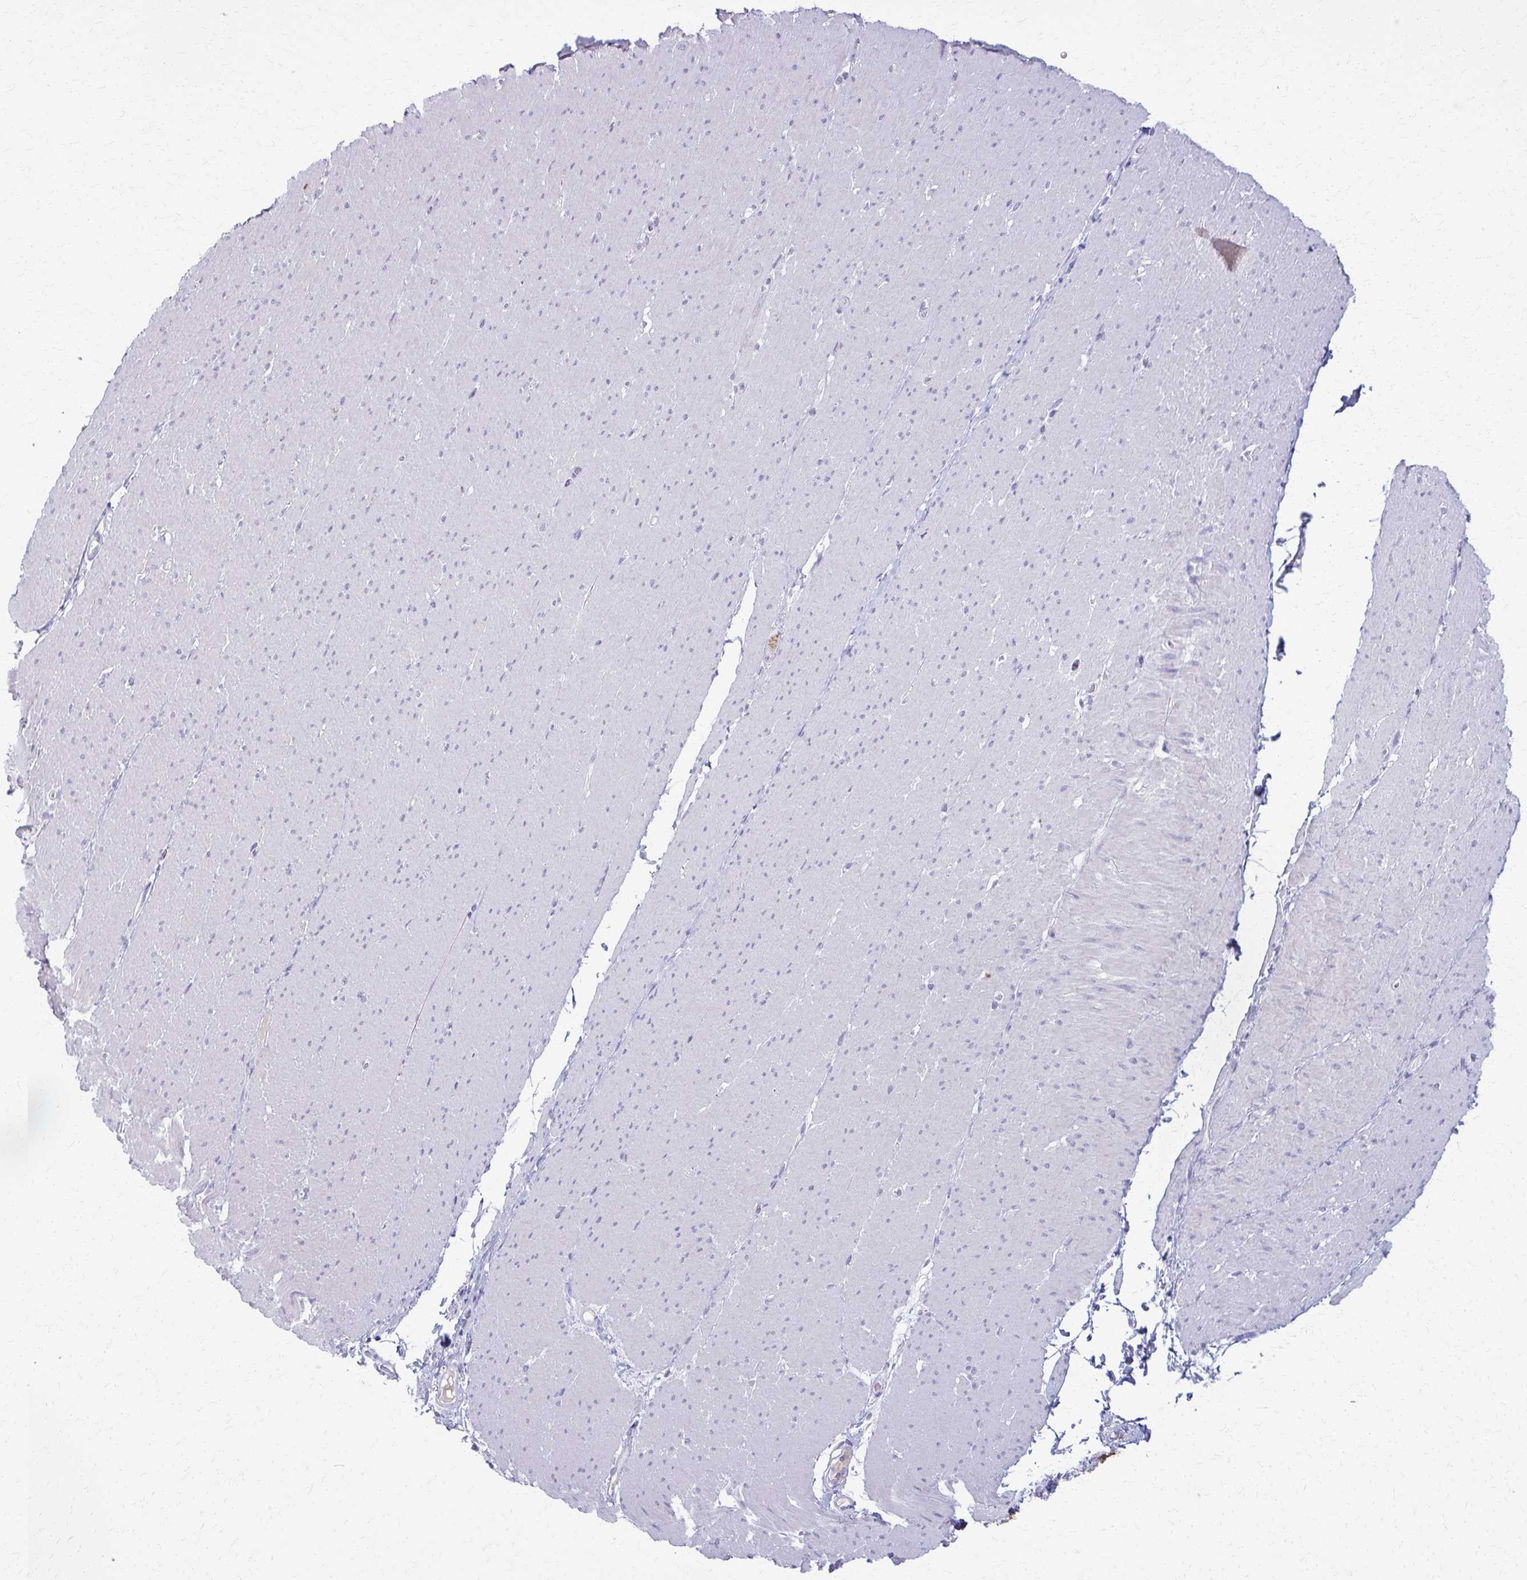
{"staining": {"intensity": "negative", "quantity": "none", "location": "none"}, "tissue": "smooth muscle", "cell_type": "Smooth muscle cells", "image_type": "normal", "snomed": [{"axis": "morphology", "description": "Normal tissue, NOS"}, {"axis": "topography", "description": "Smooth muscle"}, {"axis": "topography", "description": "Rectum"}], "caption": "This micrograph is of normal smooth muscle stained with immunohistochemistry to label a protein in brown with the nuclei are counter-stained blue. There is no positivity in smooth muscle cells. Brightfield microscopy of IHC stained with DAB (3,3'-diaminobenzidine) (brown) and hematoxylin (blue), captured at high magnification.", "gene": "ENSG00000275249", "patient": {"sex": "male", "age": 53}}